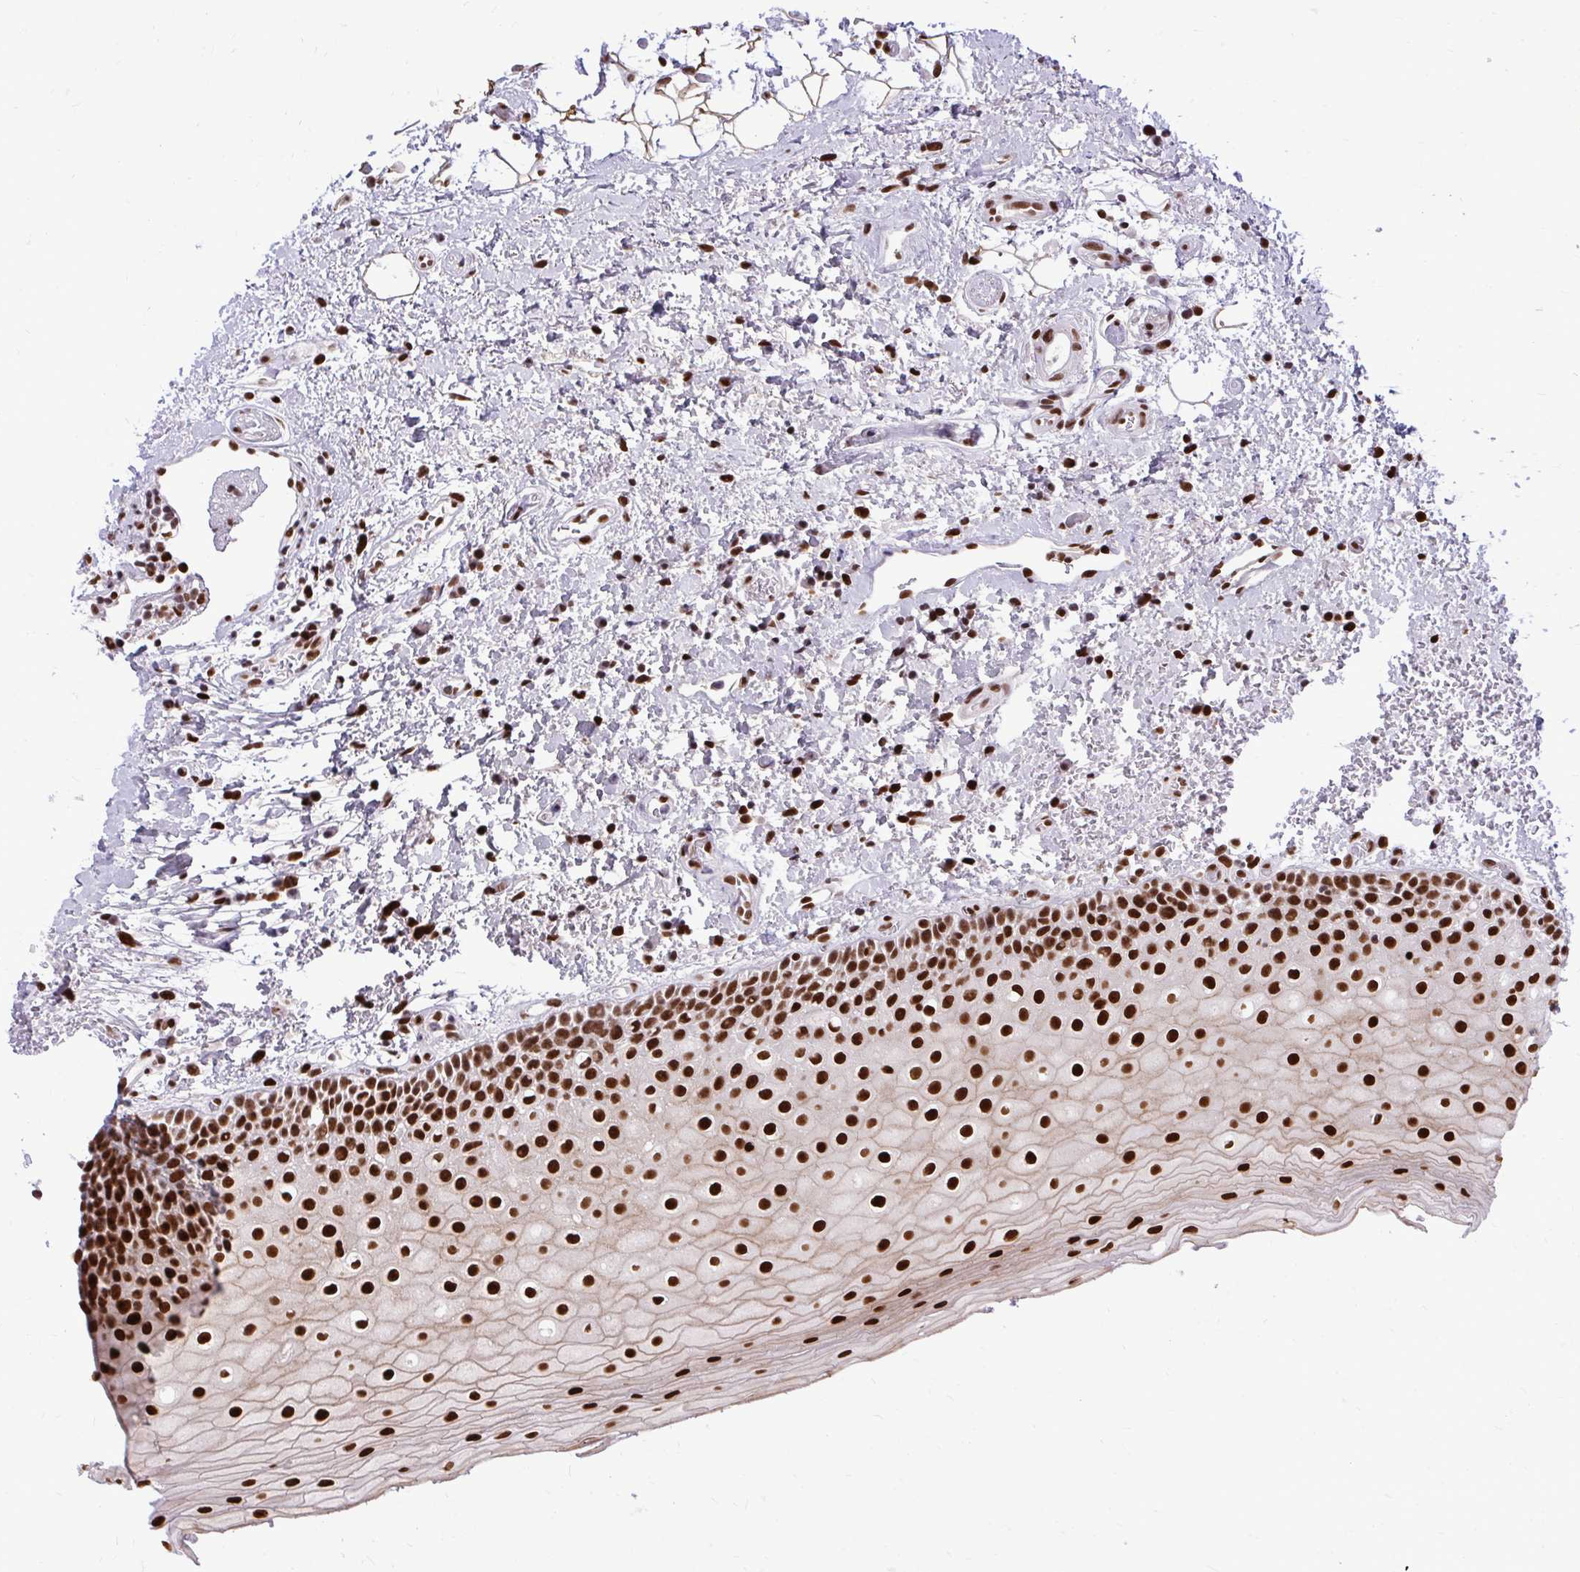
{"staining": {"intensity": "strong", "quantity": ">75%", "location": "nuclear"}, "tissue": "oral mucosa", "cell_type": "Squamous epithelial cells", "image_type": "normal", "snomed": [{"axis": "morphology", "description": "Normal tissue, NOS"}, {"axis": "topography", "description": "Oral tissue"}], "caption": "Immunohistochemistry histopathology image of benign oral mucosa stained for a protein (brown), which reveals high levels of strong nuclear expression in about >75% of squamous epithelial cells.", "gene": "CDYL", "patient": {"sex": "female", "age": 82}}